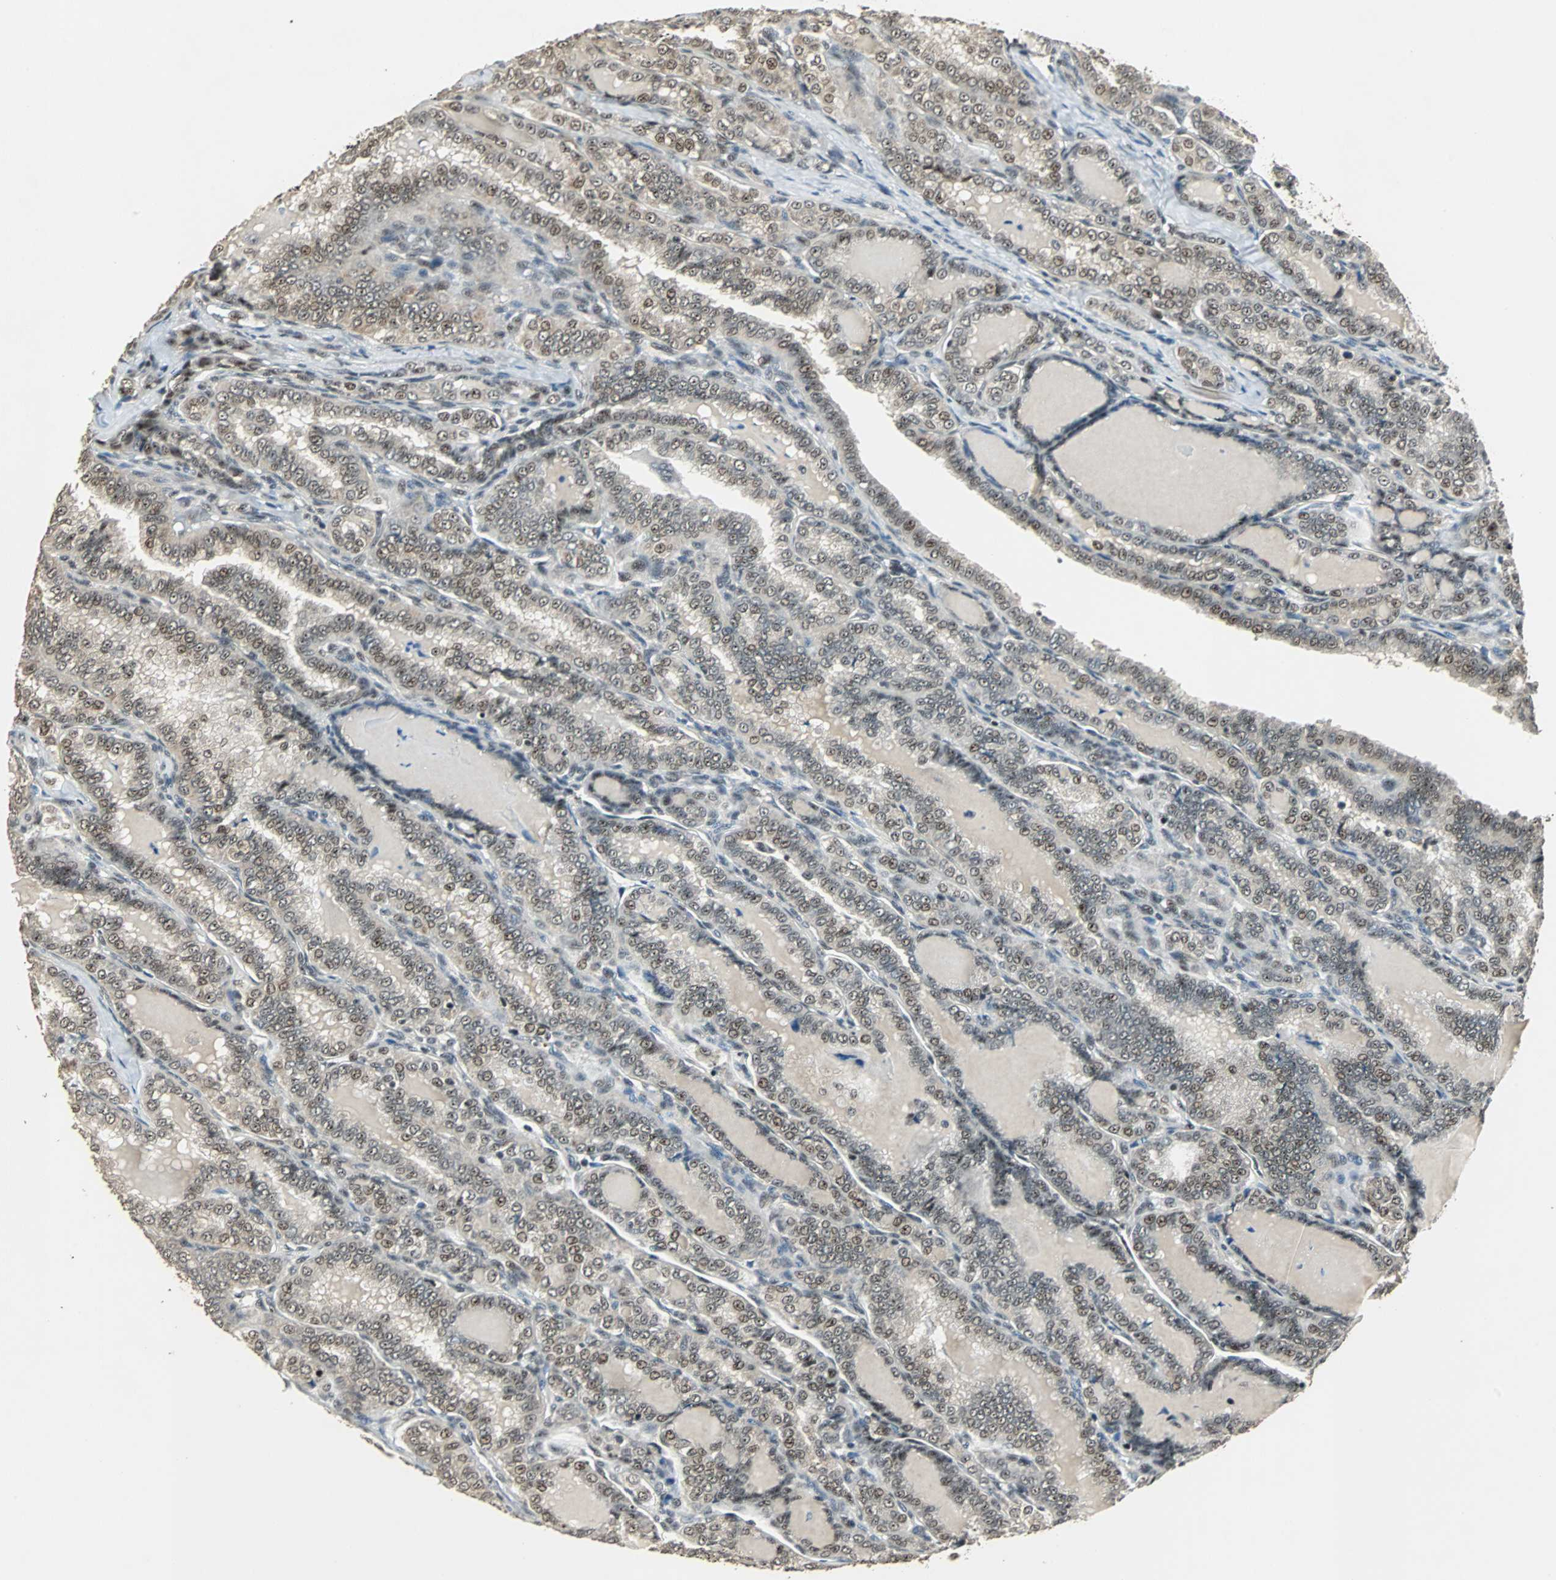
{"staining": {"intensity": "moderate", "quantity": ">75%", "location": "nuclear"}, "tissue": "thyroid cancer", "cell_type": "Tumor cells", "image_type": "cancer", "snomed": [{"axis": "morphology", "description": "Papillary adenocarcinoma, NOS"}, {"axis": "topography", "description": "Thyroid gland"}], "caption": "Immunohistochemical staining of papillary adenocarcinoma (thyroid) exhibits medium levels of moderate nuclear protein positivity in about >75% of tumor cells.", "gene": "MED4", "patient": {"sex": "female", "age": 30}}